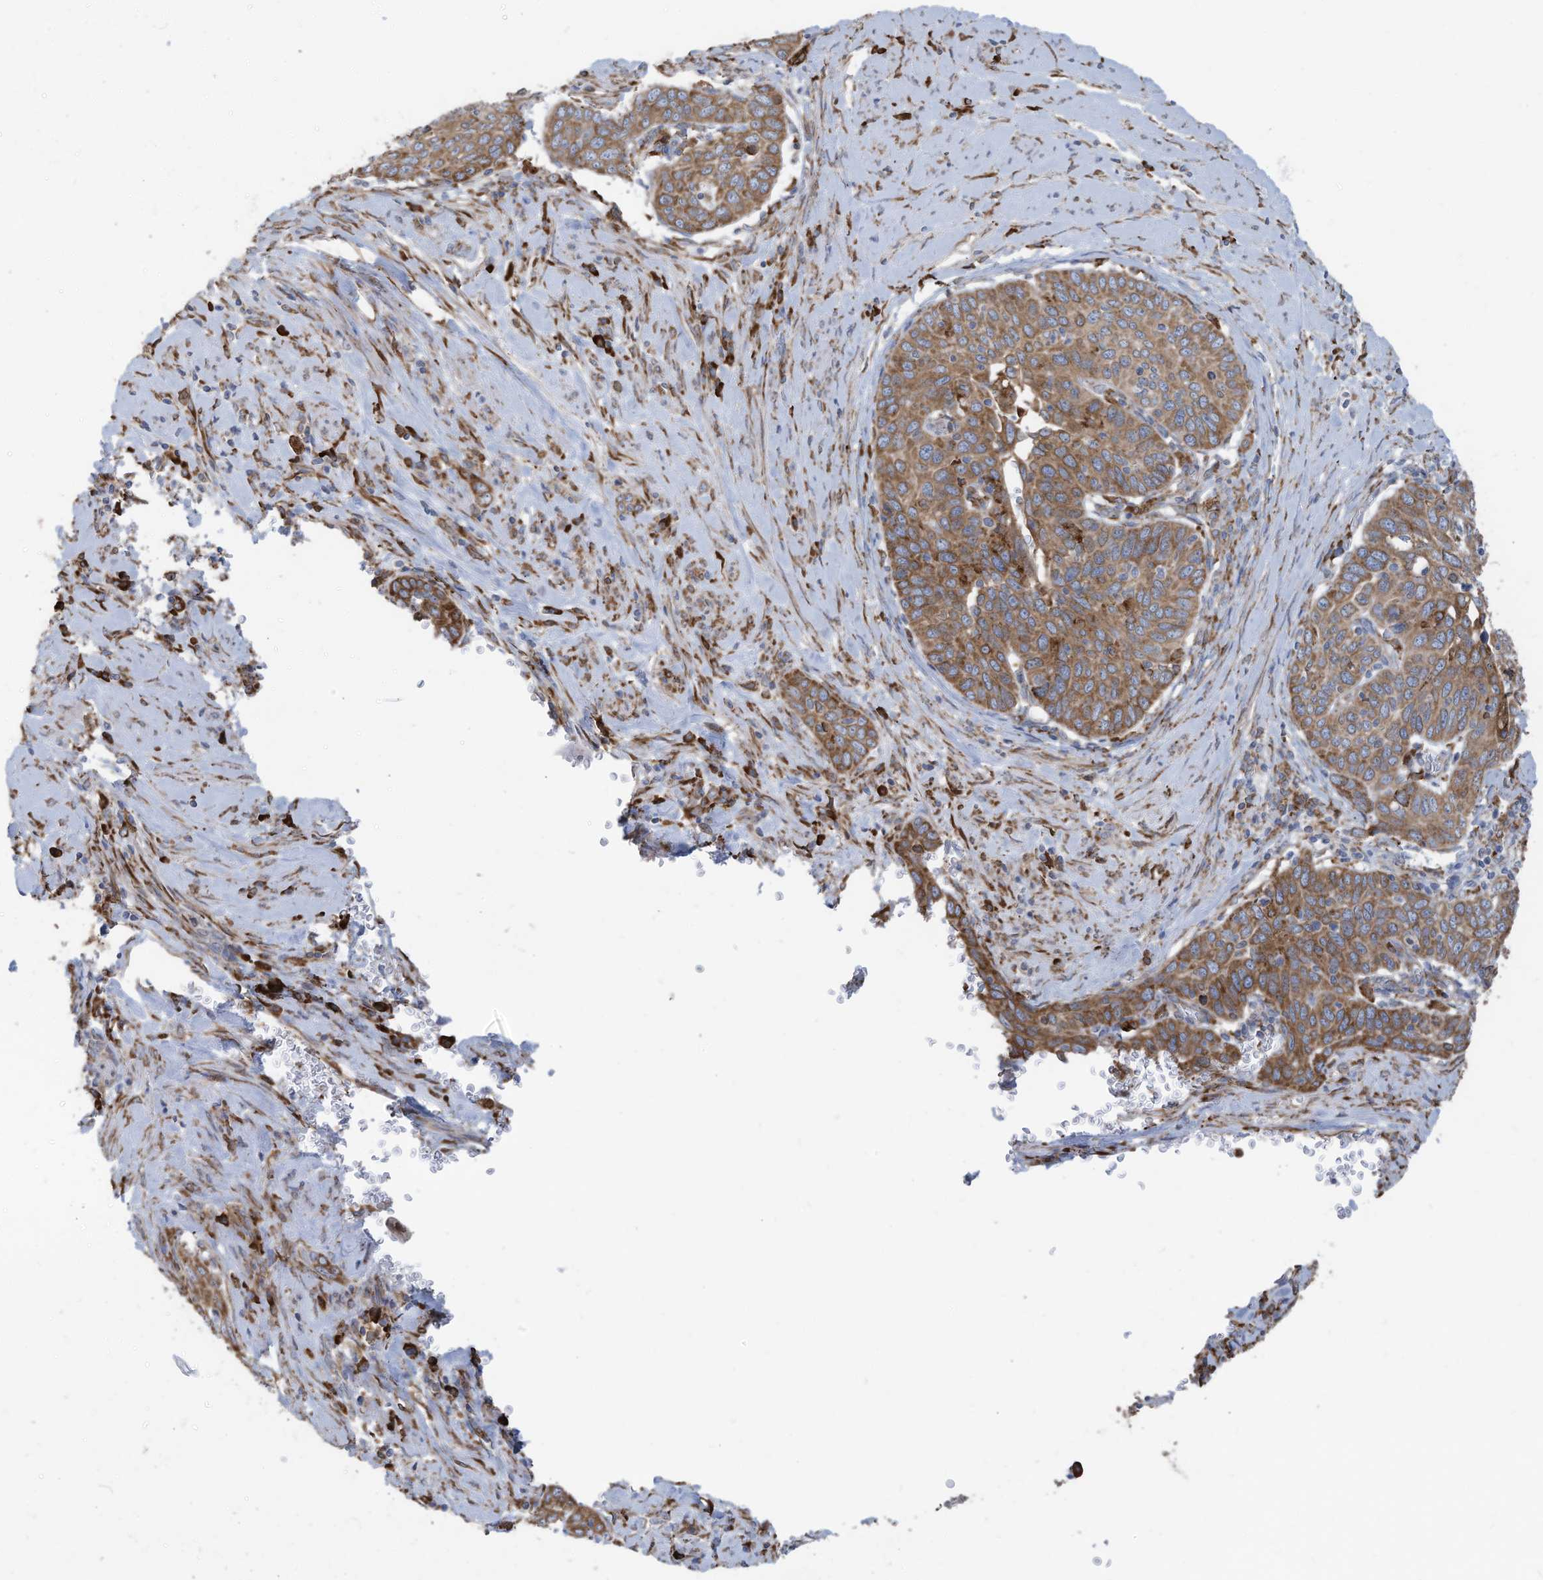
{"staining": {"intensity": "moderate", "quantity": ">75%", "location": "cytoplasmic/membranous"}, "tissue": "cervical cancer", "cell_type": "Tumor cells", "image_type": "cancer", "snomed": [{"axis": "morphology", "description": "Squamous cell carcinoma, NOS"}, {"axis": "topography", "description": "Cervix"}], "caption": "Moderate cytoplasmic/membranous staining for a protein is identified in about >75% of tumor cells of cervical cancer using immunohistochemistry.", "gene": "ZNF354C", "patient": {"sex": "female", "age": 60}}